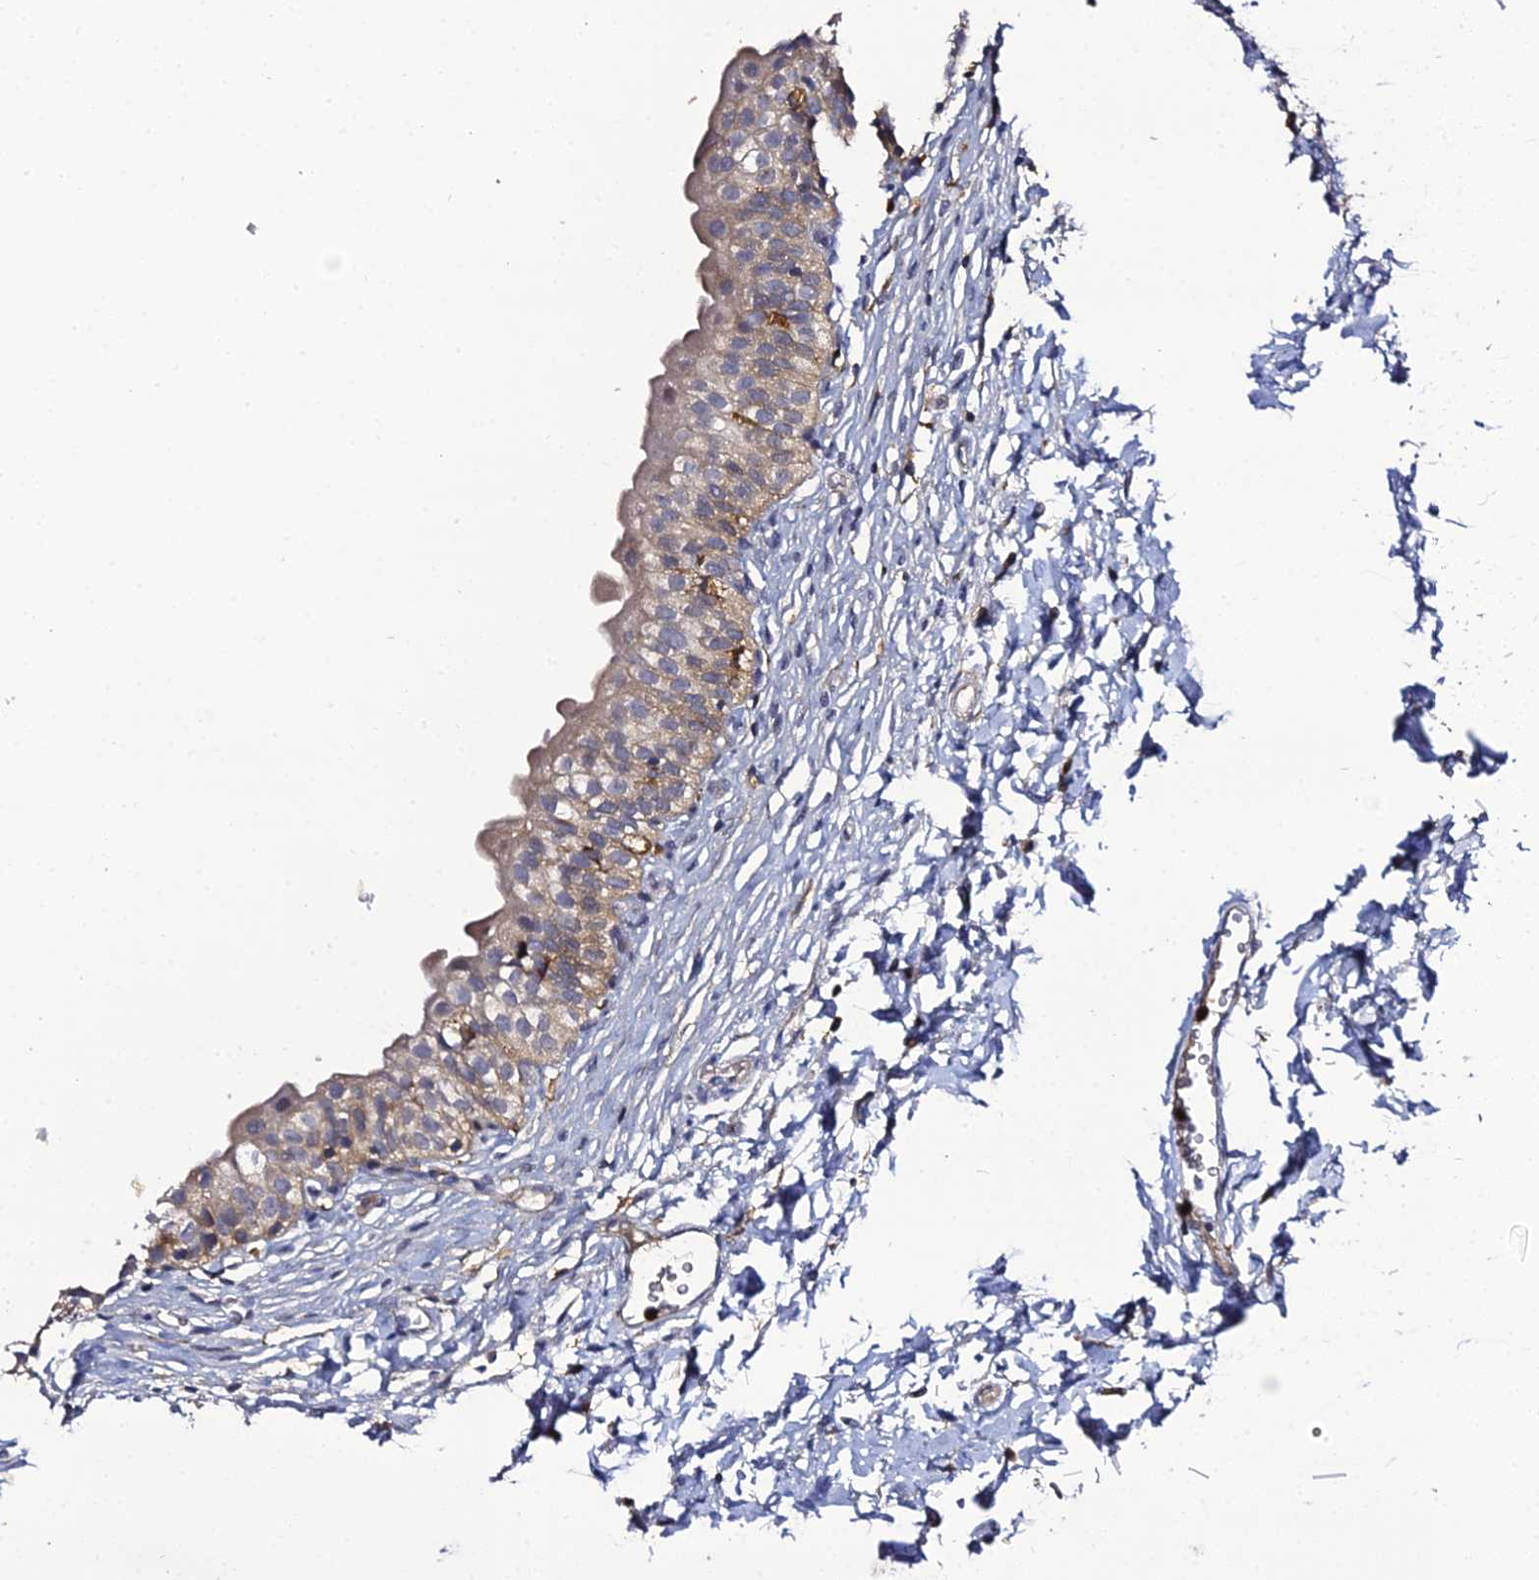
{"staining": {"intensity": "moderate", "quantity": ">75%", "location": "cytoplasmic/membranous"}, "tissue": "urinary bladder", "cell_type": "Urothelial cells", "image_type": "normal", "snomed": [{"axis": "morphology", "description": "Normal tissue, NOS"}, {"axis": "topography", "description": "Urinary bladder"}], "caption": "IHC (DAB (3,3'-diaminobenzidine)) staining of unremarkable urinary bladder shows moderate cytoplasmic/membranous protein positivity in approximately >75% of urothelial cells. (DAB = brown stain, brightfield microscopy at high magnification).", "gene": "IL4I1", "patient": {"sex": "male", "age": 55}}